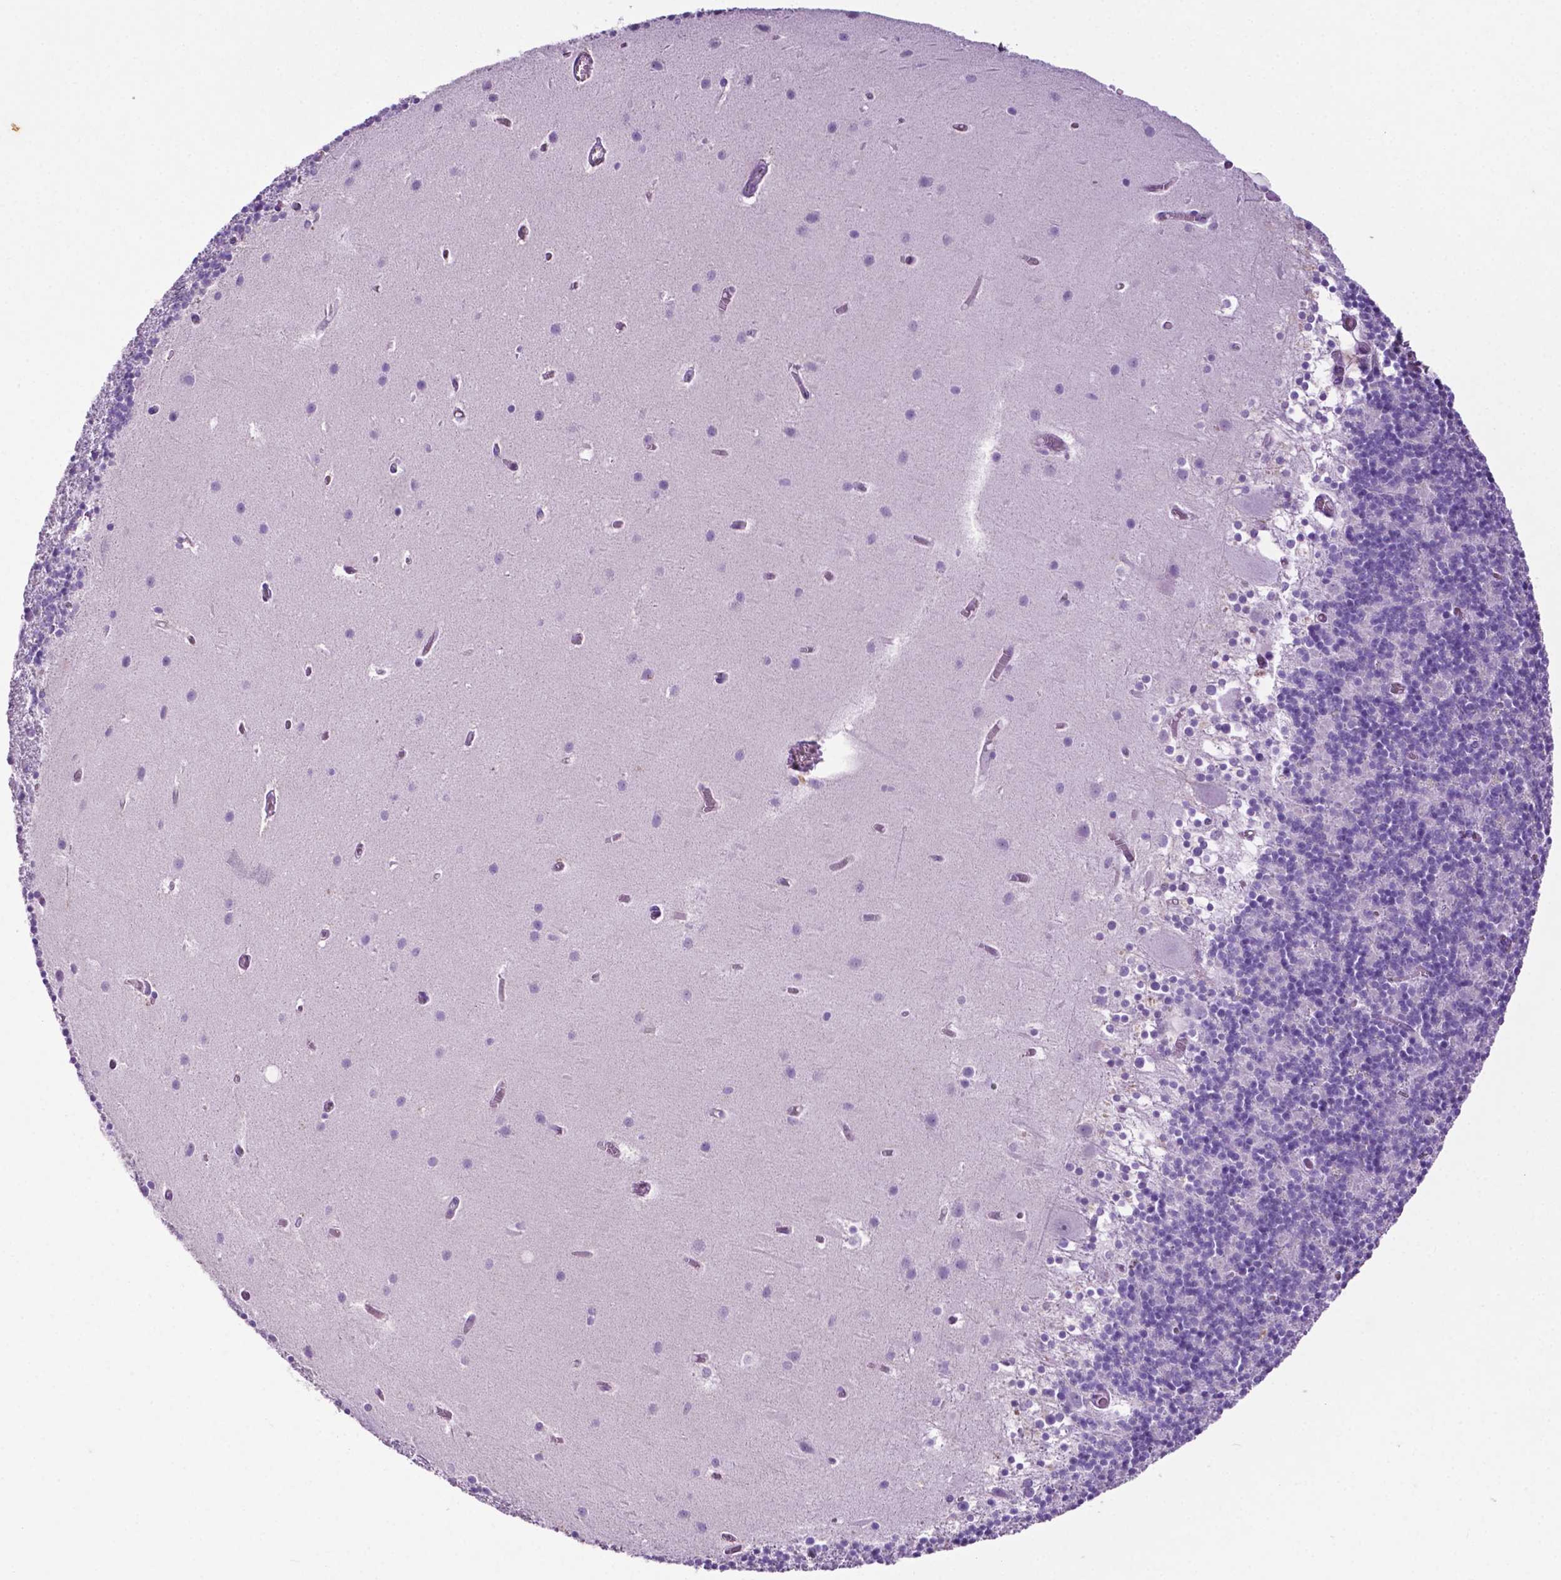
{"staining": {"intensity": "negative", "quantity": "none", "location": "none"}, "tissue": "cerebellum", "cell_type": "Cells in granular layer", "image_type": "normal", "snomed": [{"axis": "morphology", "description": "Normal tissue, NOS"}, {"axis": "topography", "description": "Cerebellum"}], "caption": "DAB immunohistochemical staining of normal human cerebellum shows no significant staining in cells in granular layer.", "gene": "PHGR1", "patient": {"sex": "male", "age": 70}}